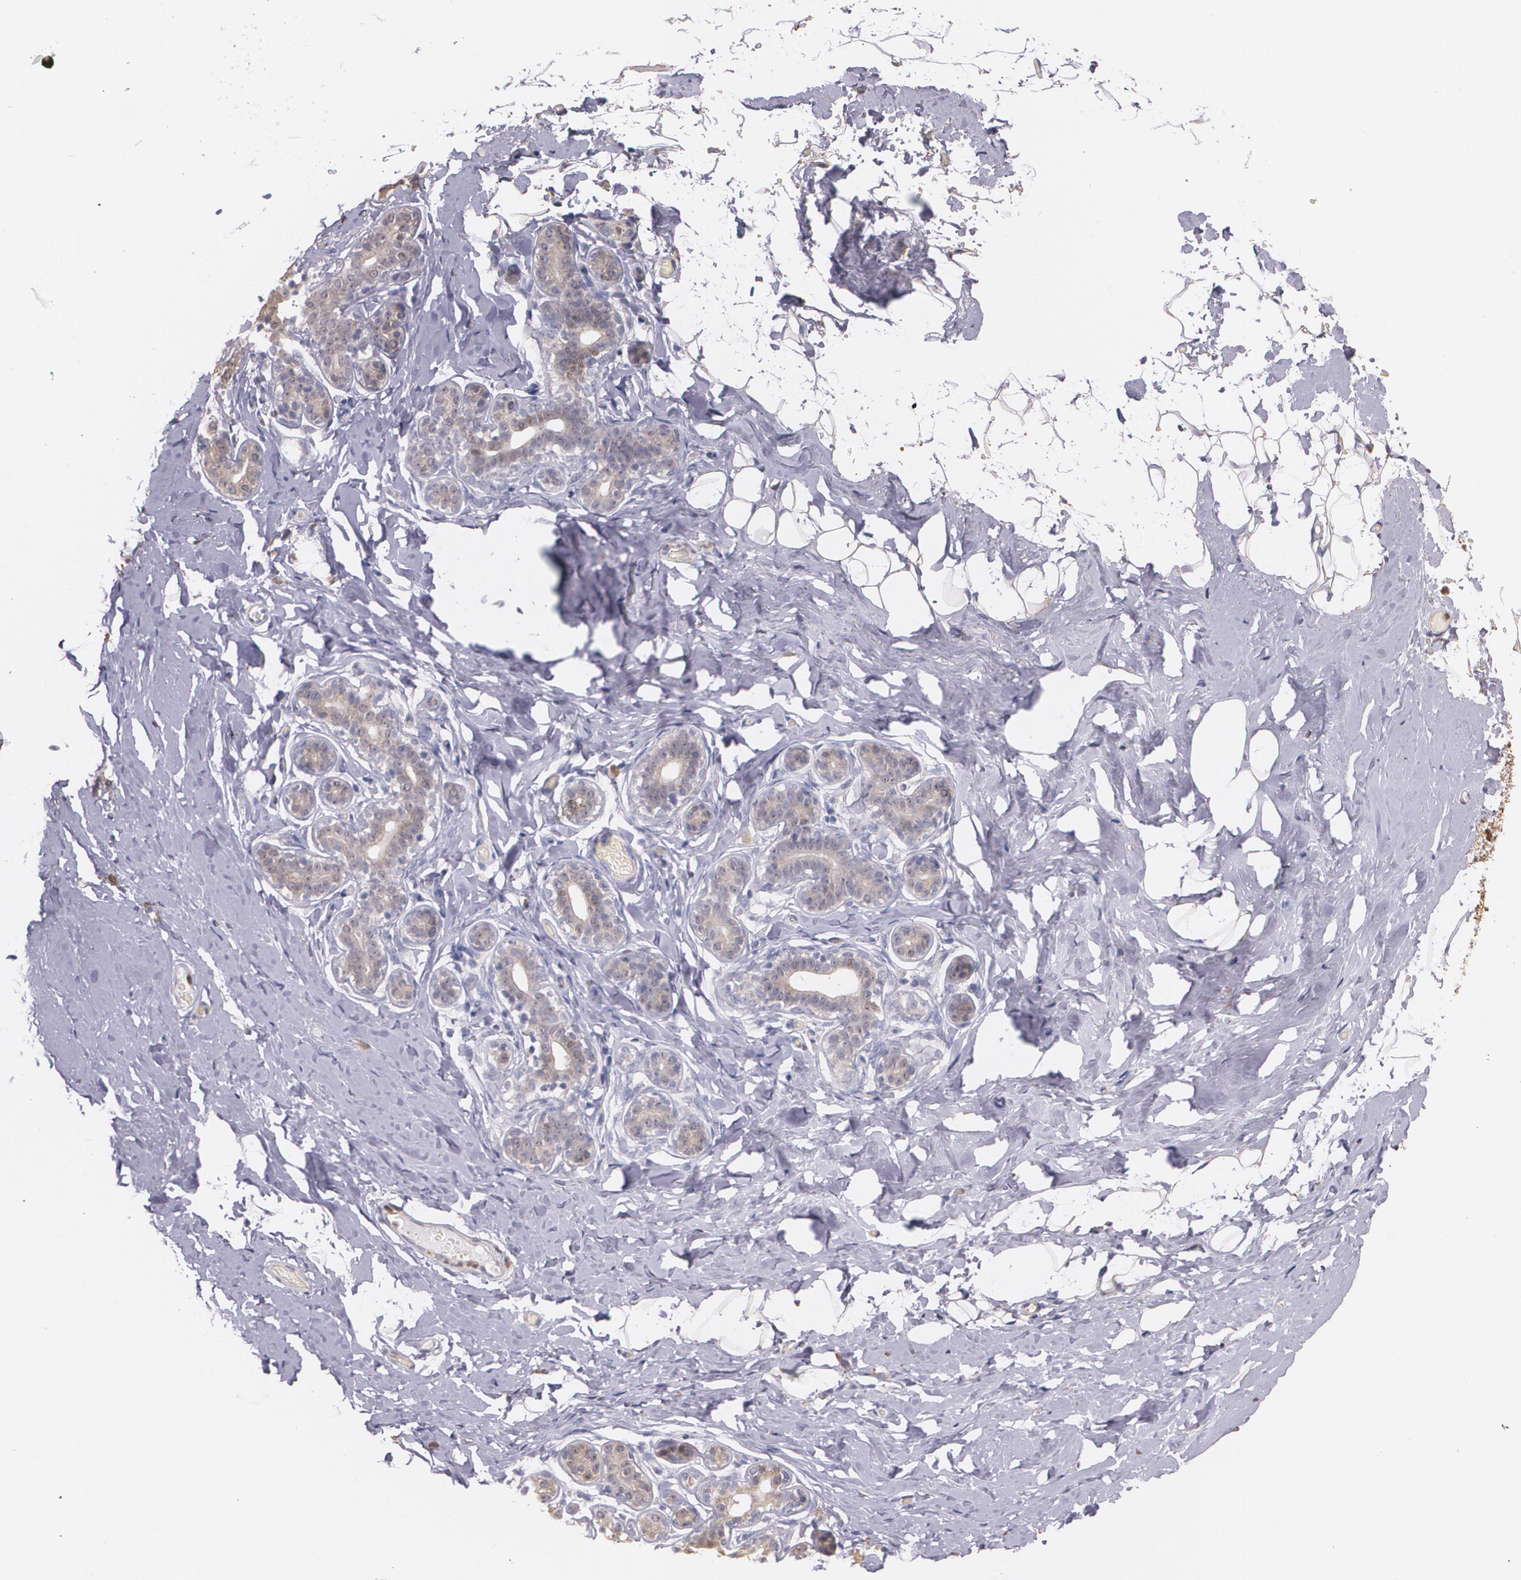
{"staining": {"intensity": "negative", "quantity": "none", "location": "none"}, "tissue": "breast", "cell_type": "Adipocytes", "image_type": "normal", "snomed": [{"axis": "morphology", "description": "Normal tissue, NOS"}, {"axis": "topography", "description": "Breast"}, {"axis": "topography", "description": "Soft tissue"}], "caption": "The immunohistochemistry histopathology image has no significant positivity in adipocytes of breast. Brightfield microscopy of immunohistochemistry (IHC) stained with DAB (3,3'-diaminobenzidine) (brown) and hematoxylin (blue), captured at high magnification.", "gene": "ATF3", "patient": {"sex": "female", "age": 75}}